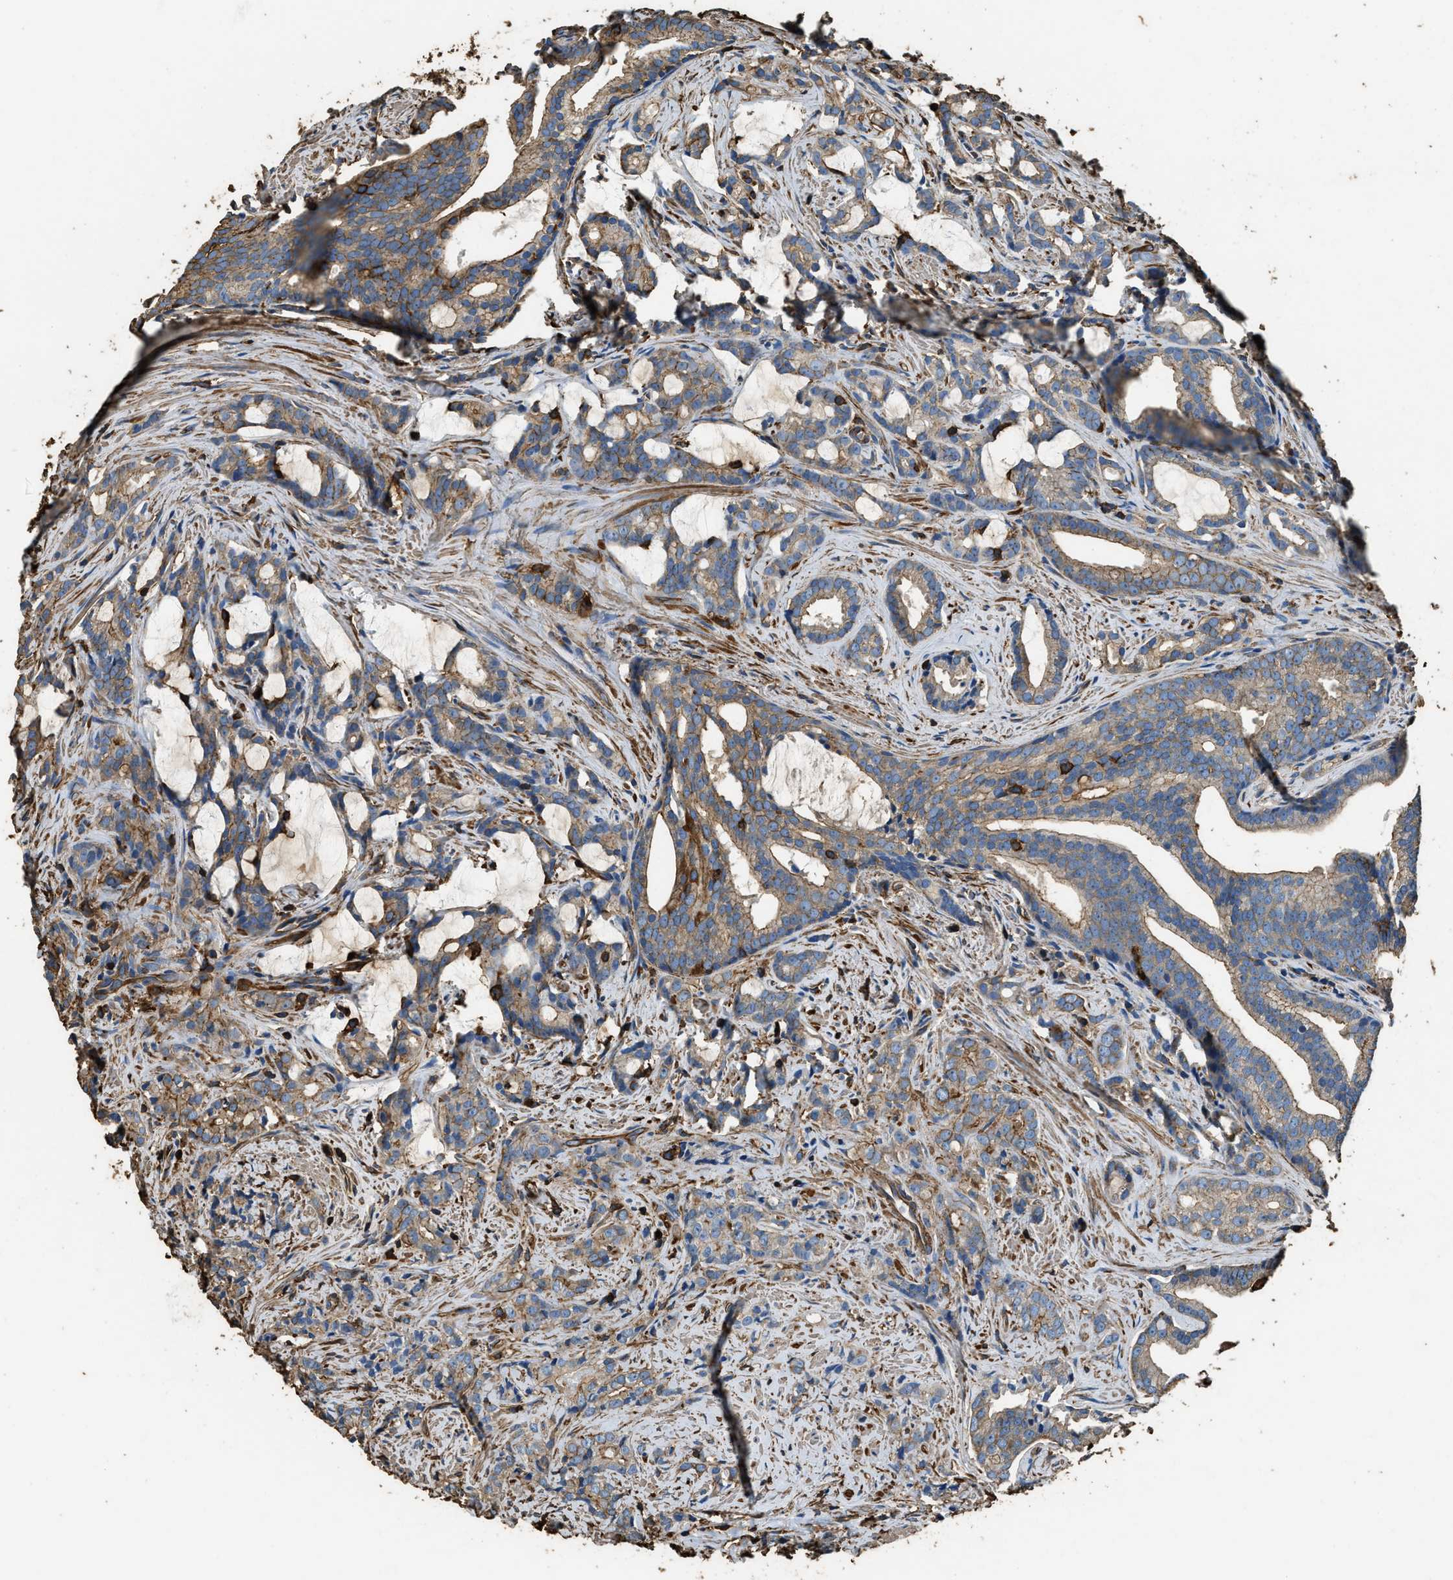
{"staining": {"intensity": "moderate", "quantity": ">75%", "location": "cytoplasmic/membranous"}, "tissue": "prostate cancer", "cell_type": "Tumor cells", "image_type": "cancer", "snomed": [{"axis": "morphology", "description": "Adenocarcinoma, Low grade"}, {"axis": "topography", "description": "Prostate"}], "caption": "Protein positivity by immunohistochemistry shows moderate cytoplasmic/membranous staining in about >75% of tumor cells in adenocarcinoma (low-grade) (prostate).", "gene": "ACCS", "patient": {"sex": "male", "age": 58}}